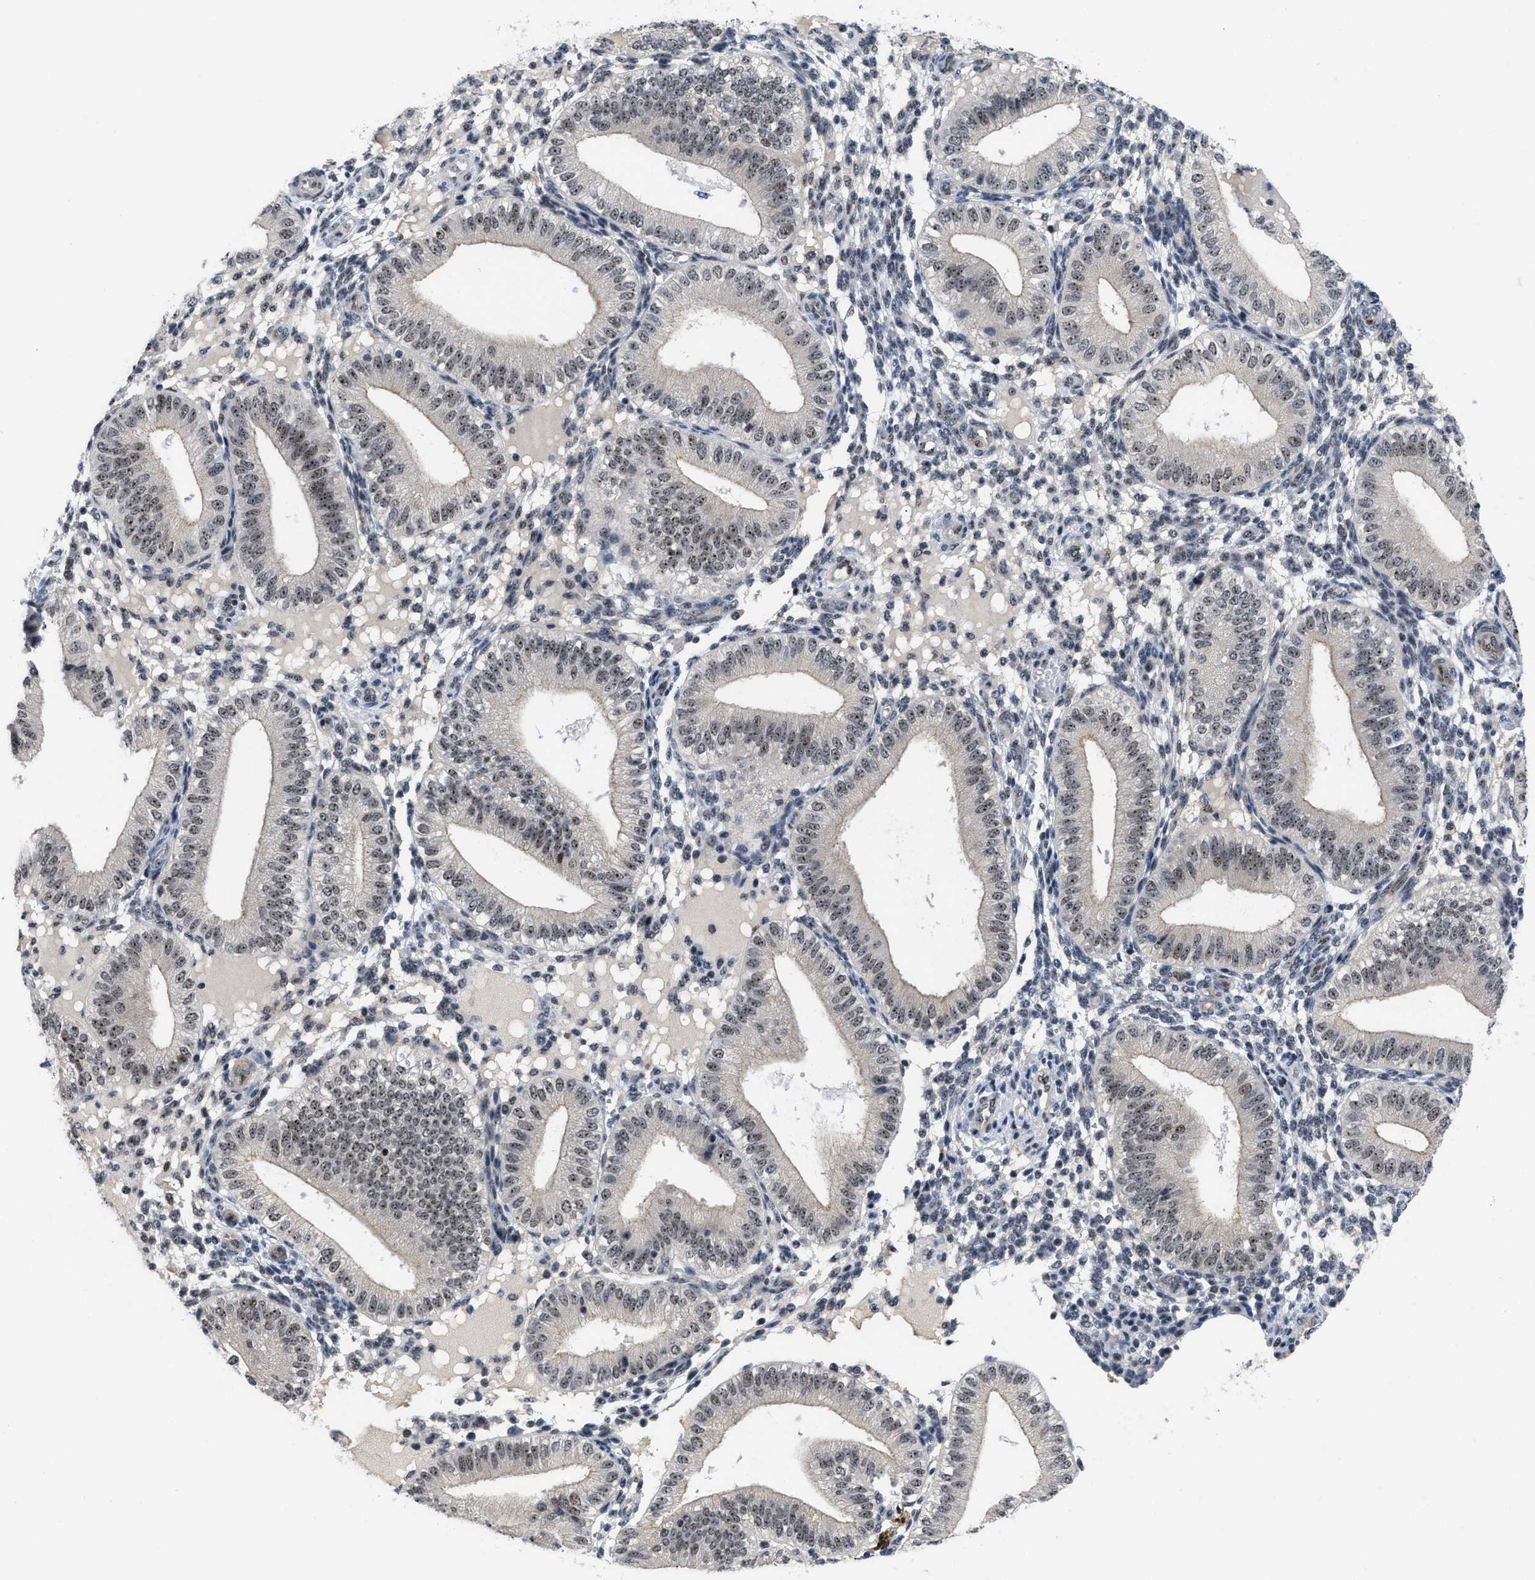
{"staining": {"intensity": "moderate", "quantity": "25%-75%", "location": "nuclear"}, "tissue": "endometrium", "cell_type": "Cells in endometrial stroma", "image_type": "normal", "snomed": [{"axis": "morphology", "description": "Normal tissue, NOS"}, {"axis": "topography", "description": "Endometrium"}], "caption": "Immunohistochemical staining of unremarkable human endometrium exhibits medium levels of moderate nuclear expression in about 25%-75% of cells in endometrial stroma. (Brightfield microscopy of DAB IHC at high magnification).", "gene": "NOP58", "patient": {"sex": "female", "age": 39}}